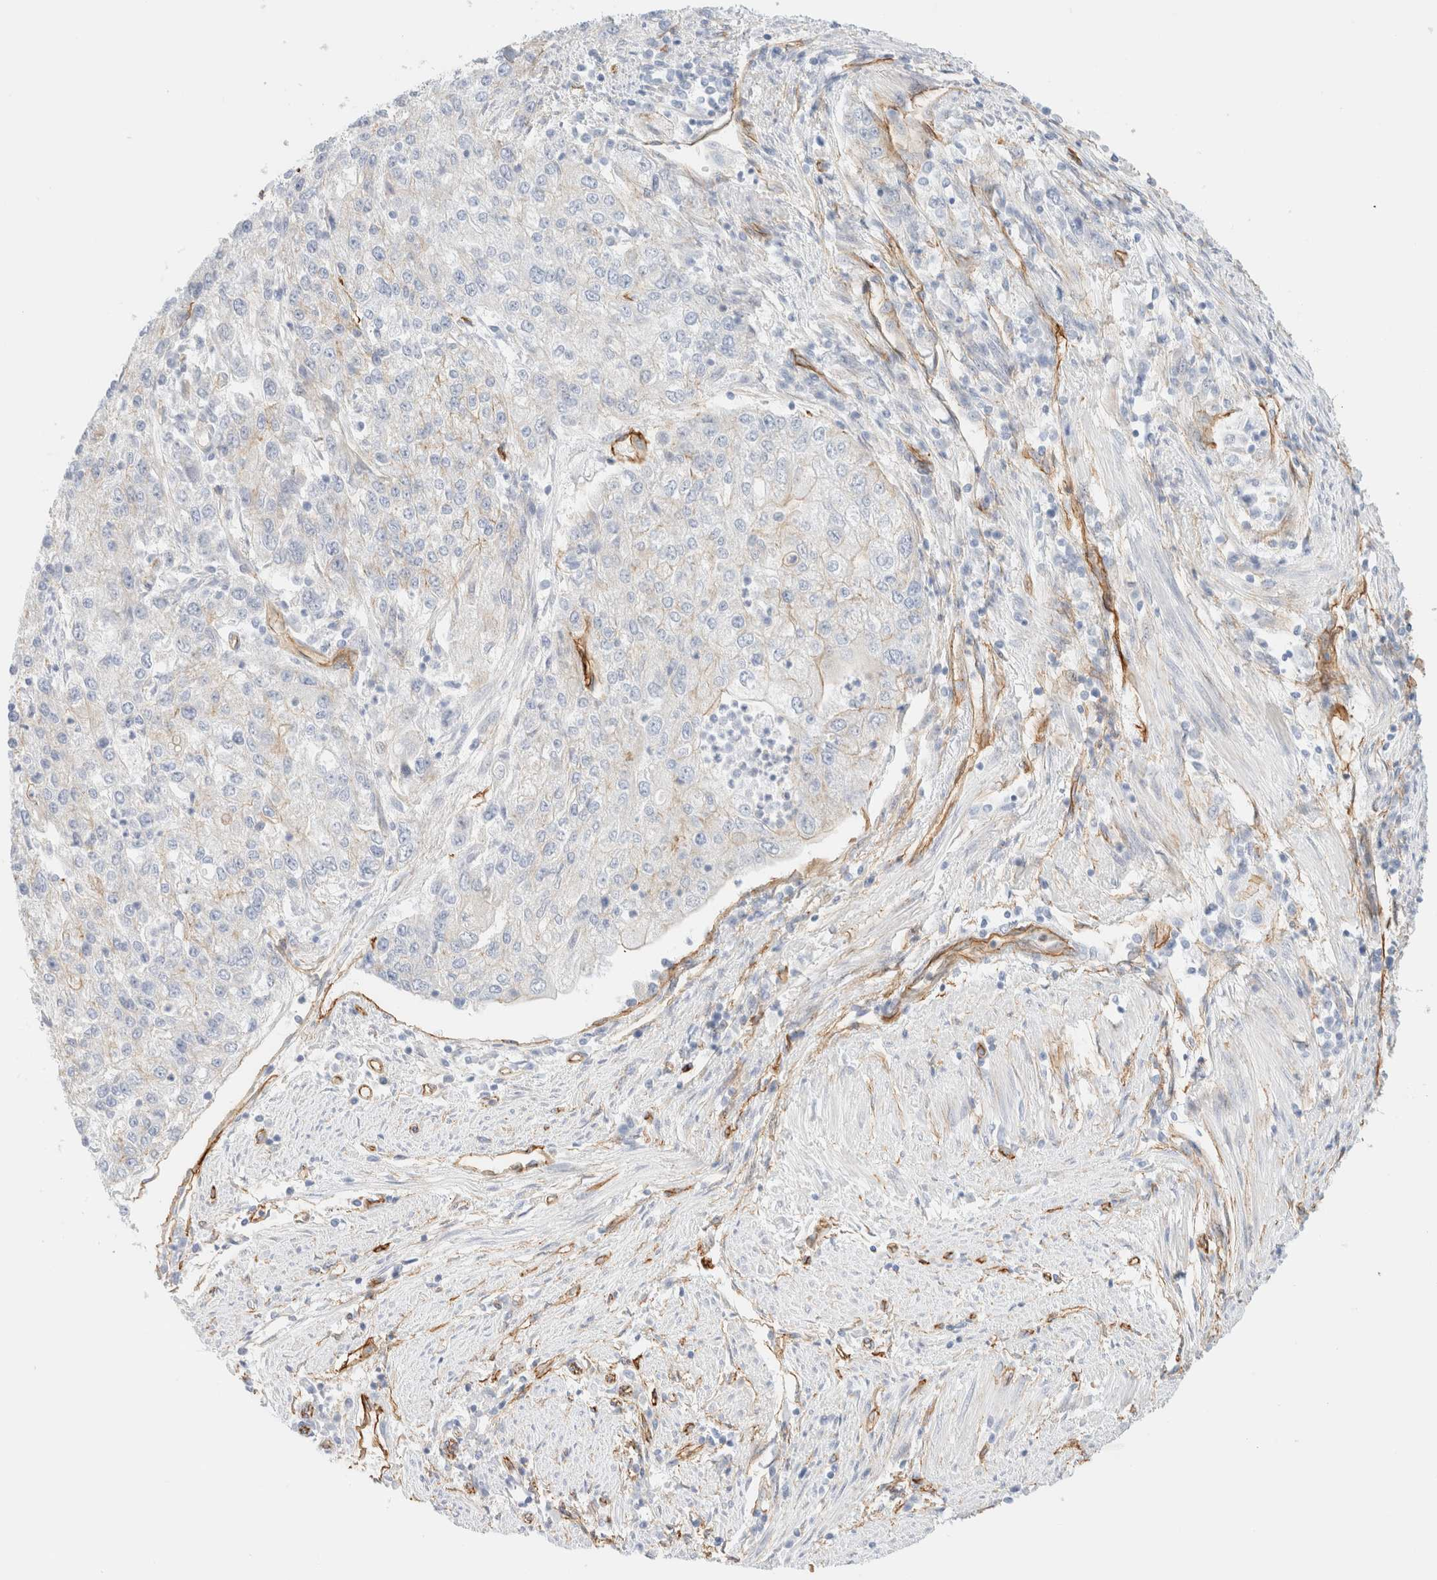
{"staining": {"intensity": "negative", "quantity": "none", "location": "none"}, "tissue": "endometrial cancer", "cell_type": "Tumor cells", "image_type": "cancer", "snomed": [{"axis": "morphology", "description": "Adenocarcinoma, NOS"}, {"axis": "topography", "description": "Endometrium"}], "caption": "The immunohistochemistry (IHC) micrograph has no significant staining in tumor cells of endometrial cancer (adenocarcinoma) tissue.", "gene": "CYB5R4", "patient": {"sex": "female", "age": 49}}